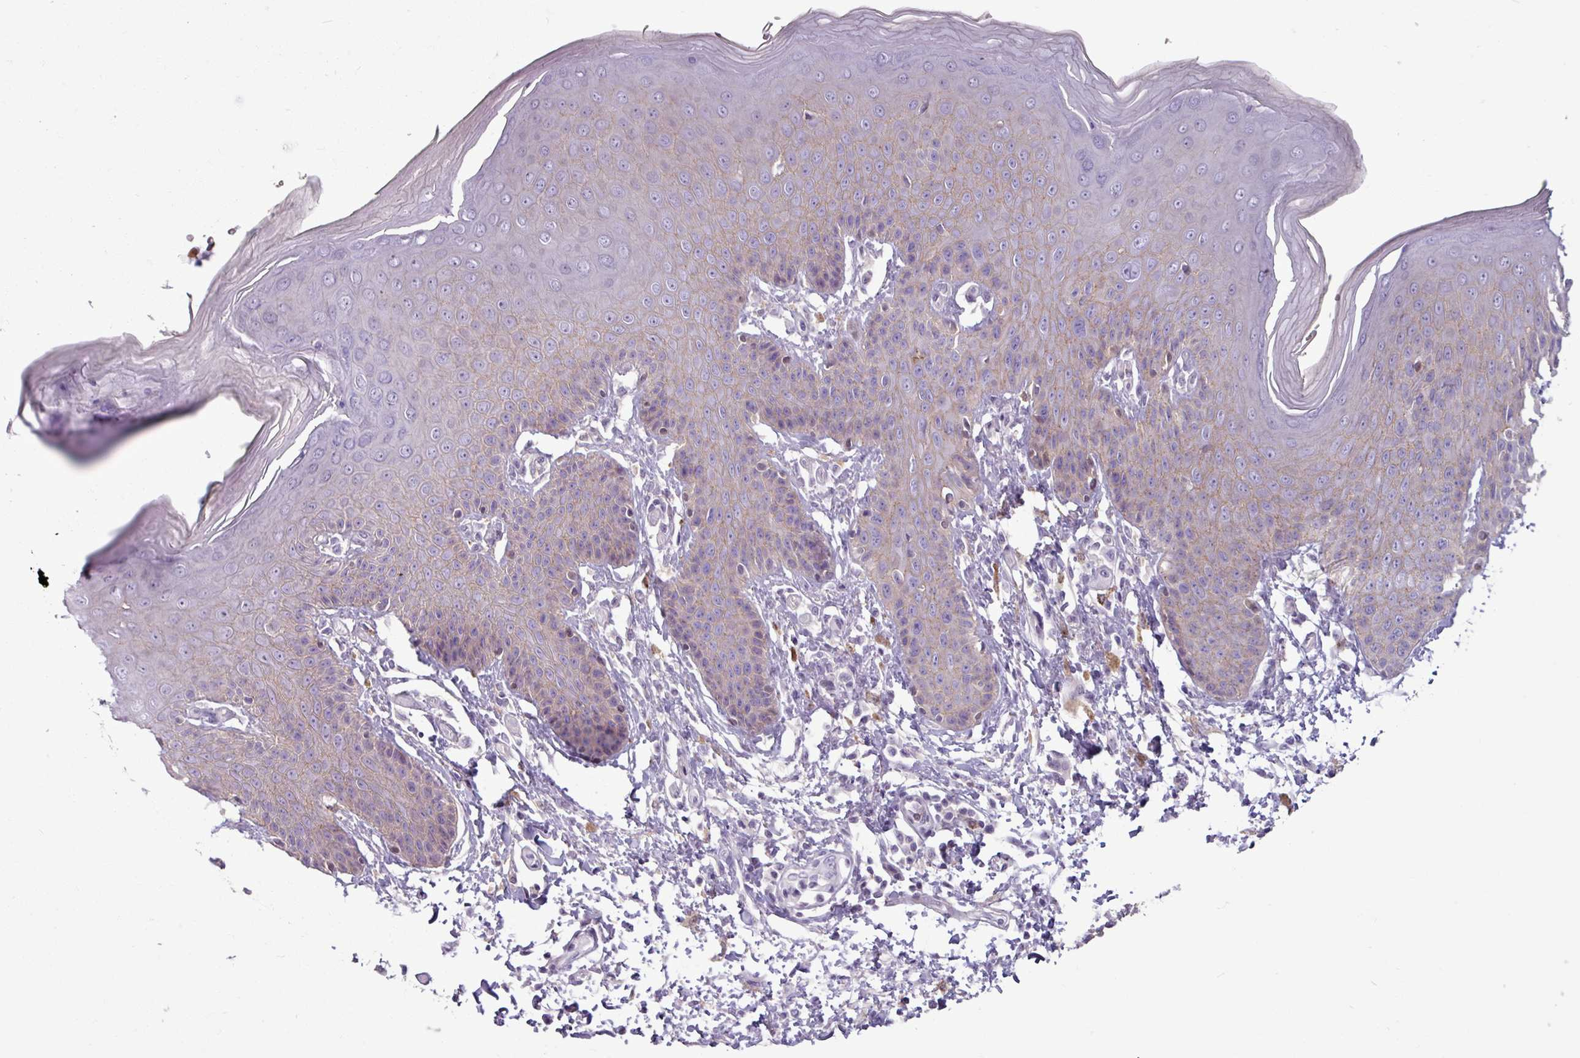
{"staining": {"intensity": "weak", "quantity": "25%-75%", "location": "cytoplasmic/membranous"}, "tissue": "skin", "cell_type": "Epidermal cells", "image_type": "normal", "snomed": [{"axis": "morphology", "description": "Normal tissue, NOS"}, {"axis": "topography", "description": "Peripheral nerve tissue"}], "caption": "Skin was stained to show a protein in brown. There is low levels of weak cytoplasmic/membranous staining in approximately 25%-75% of epidermal cells. (DAB (3,3'-diaminobenzidine) = brown stain, brightfield microscopy at high magnification).", "gene": "PNMA6A", "patient": {"sex": "male", "age": 51}}